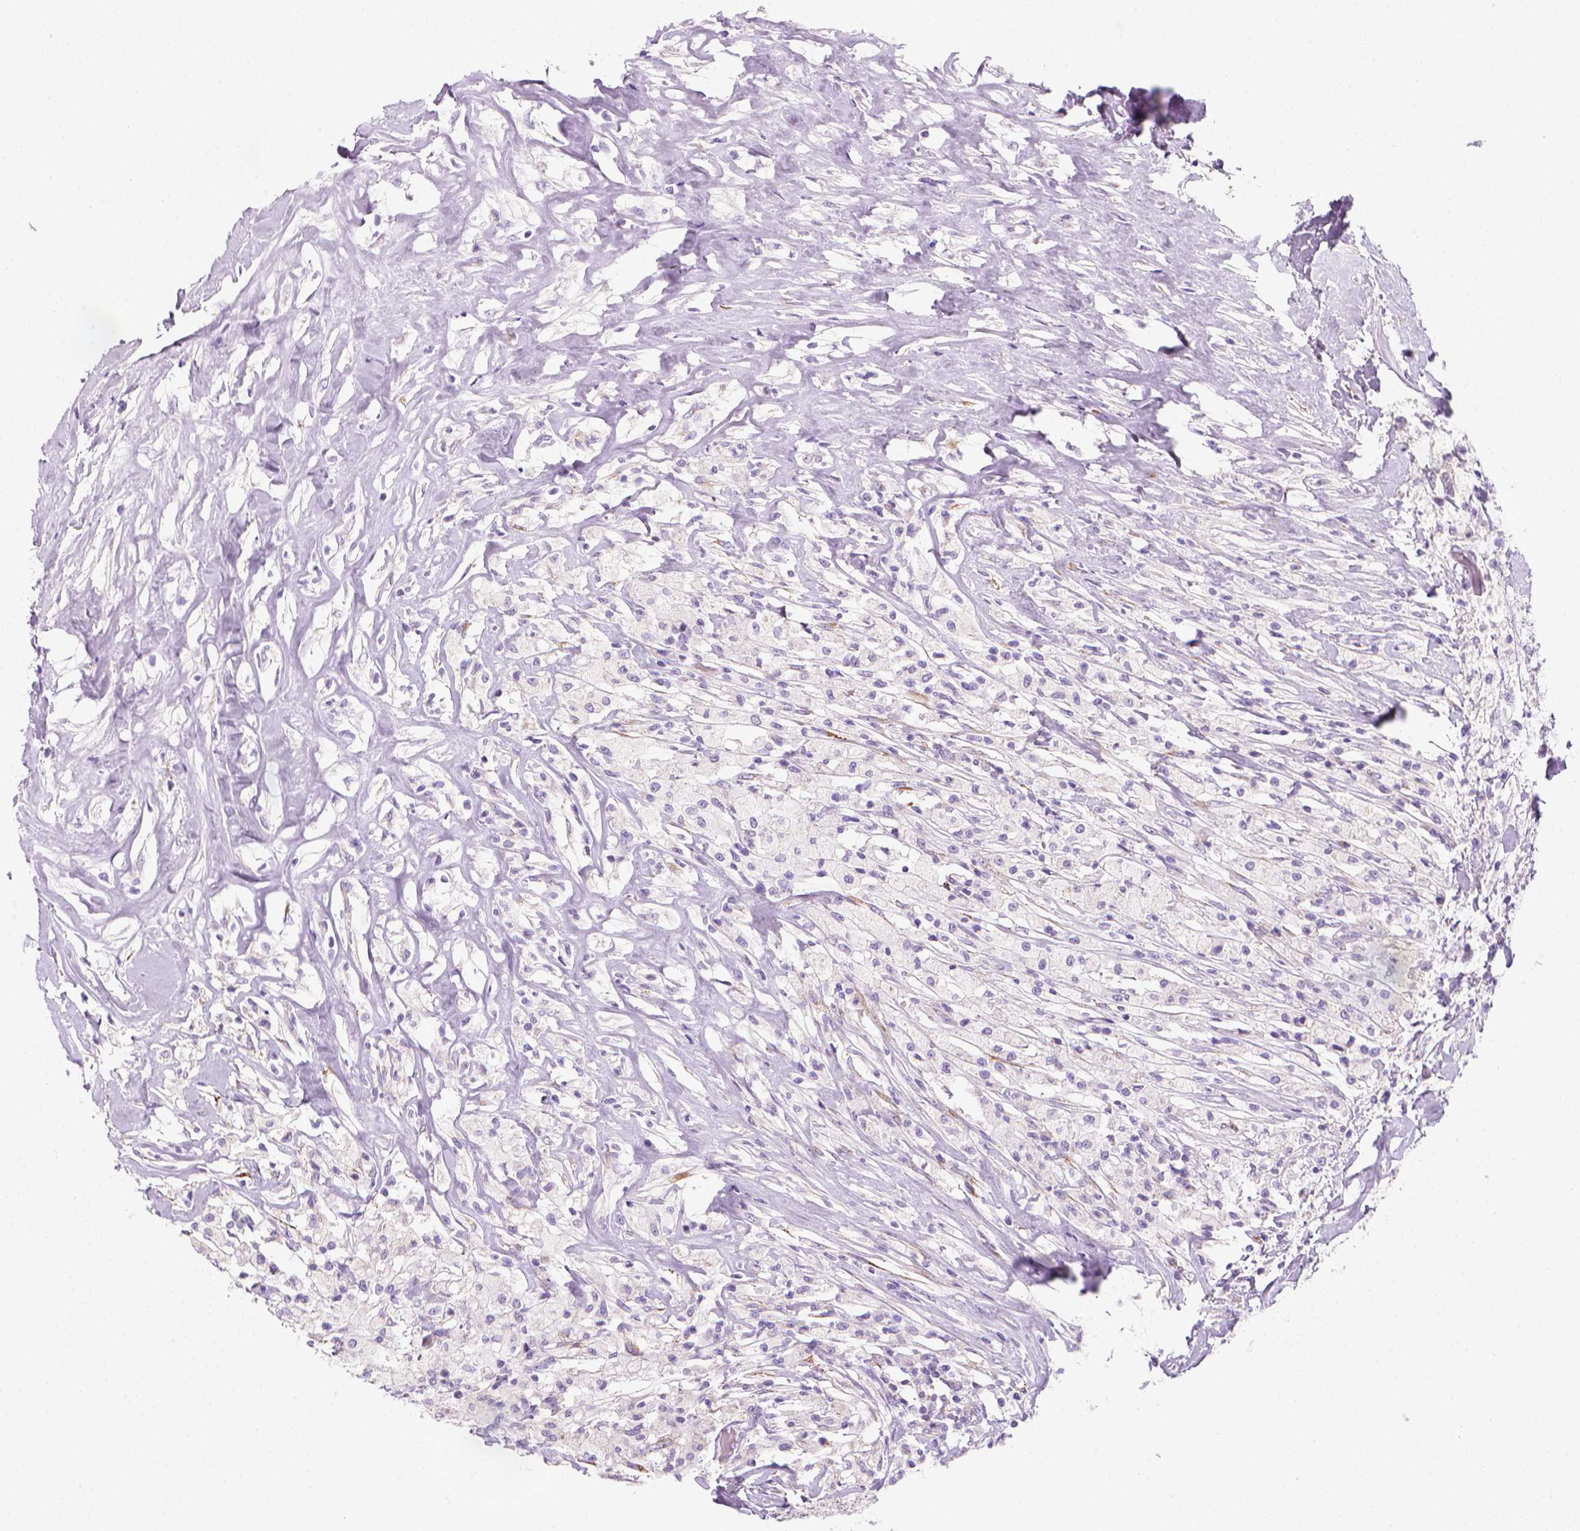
{"staining": {"intensity": "negative", "quantity": "none", "location": "none"}, "tissue": "testis cancer", "cell_type": "Tumor cells", "image_type": "cancer", "snomed": [{"axis": "morphology", "description": "Necrosis, NOS"}, {"axis": "morphology", "description": "Carcinoma, Embryonal, NOS"}, {"axis": "topography", "description": "Testis"}], "caption": "This is an immunohistochemistry image of embryonal carcinoma (testis). There is no staining in tumor cells.", "gene": "CES2", "patient": {"sex": "male", "age": 19}}